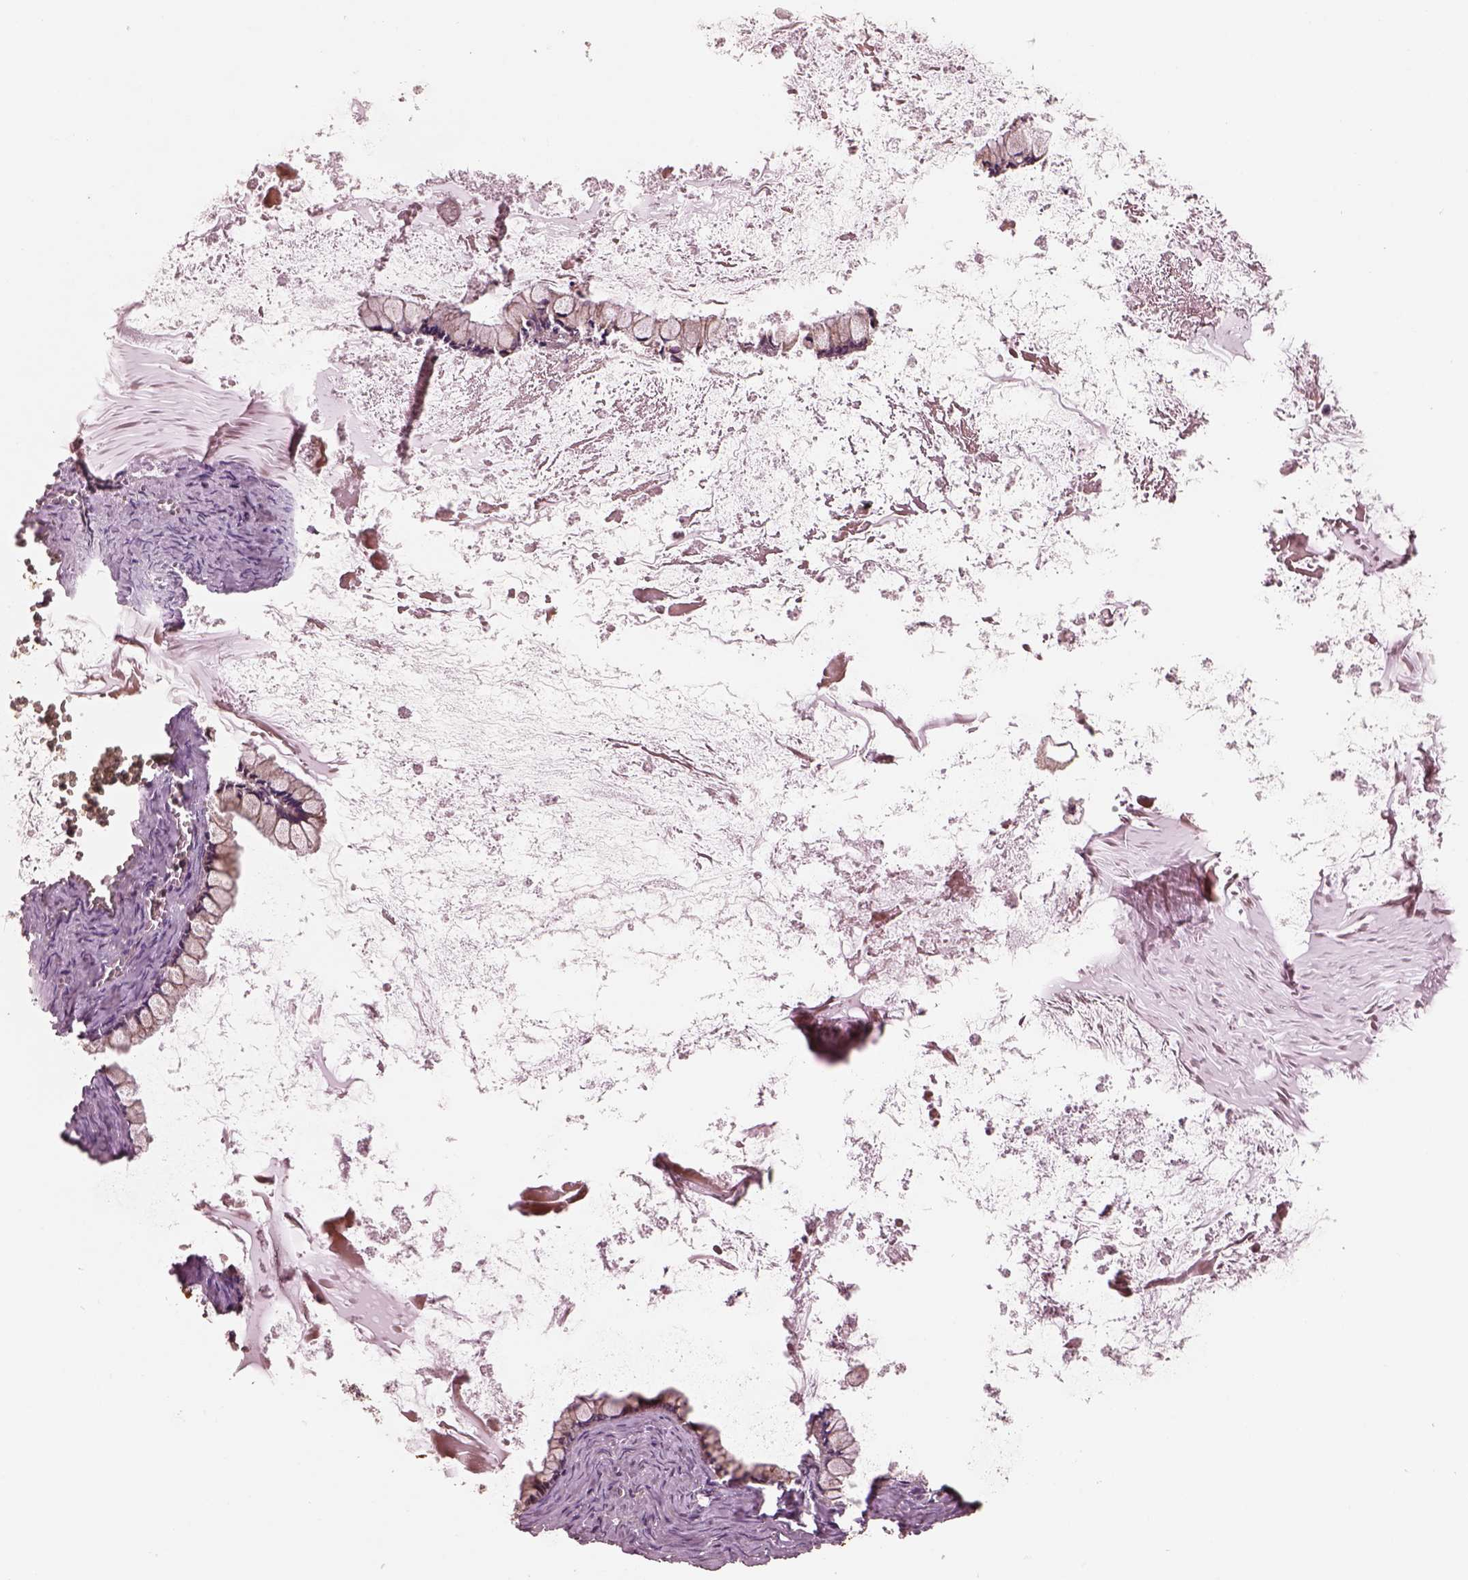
{"staining": {"intensity": "moderate", "quantity": "25%-75%", "location": "cytoplasmic/membranous"}, "tissue": "ovarian cancer", "cell_type": "Tumor cells", "image_type": "cancer", "snomed": [{"axis": "morphology", "description": "Cystadenocarcinoma, mucinous, NOS"}, {"axis": "topography", "description": "Ovary"}], "caption": "High-magnification brightfield microscopy of ovarian cancer (mucinous cystadenocarcinoma) stained with DAB (3,3'-diaminobenzidine) (brown) and counterstained with hematoxylin (blue). tumor cells exhibit moderate cytoplasmic/membranous expression is identified in about25%-75% of cells.", "gene": "ASCC2", "patient": {"sex": "female", "age": 67}}